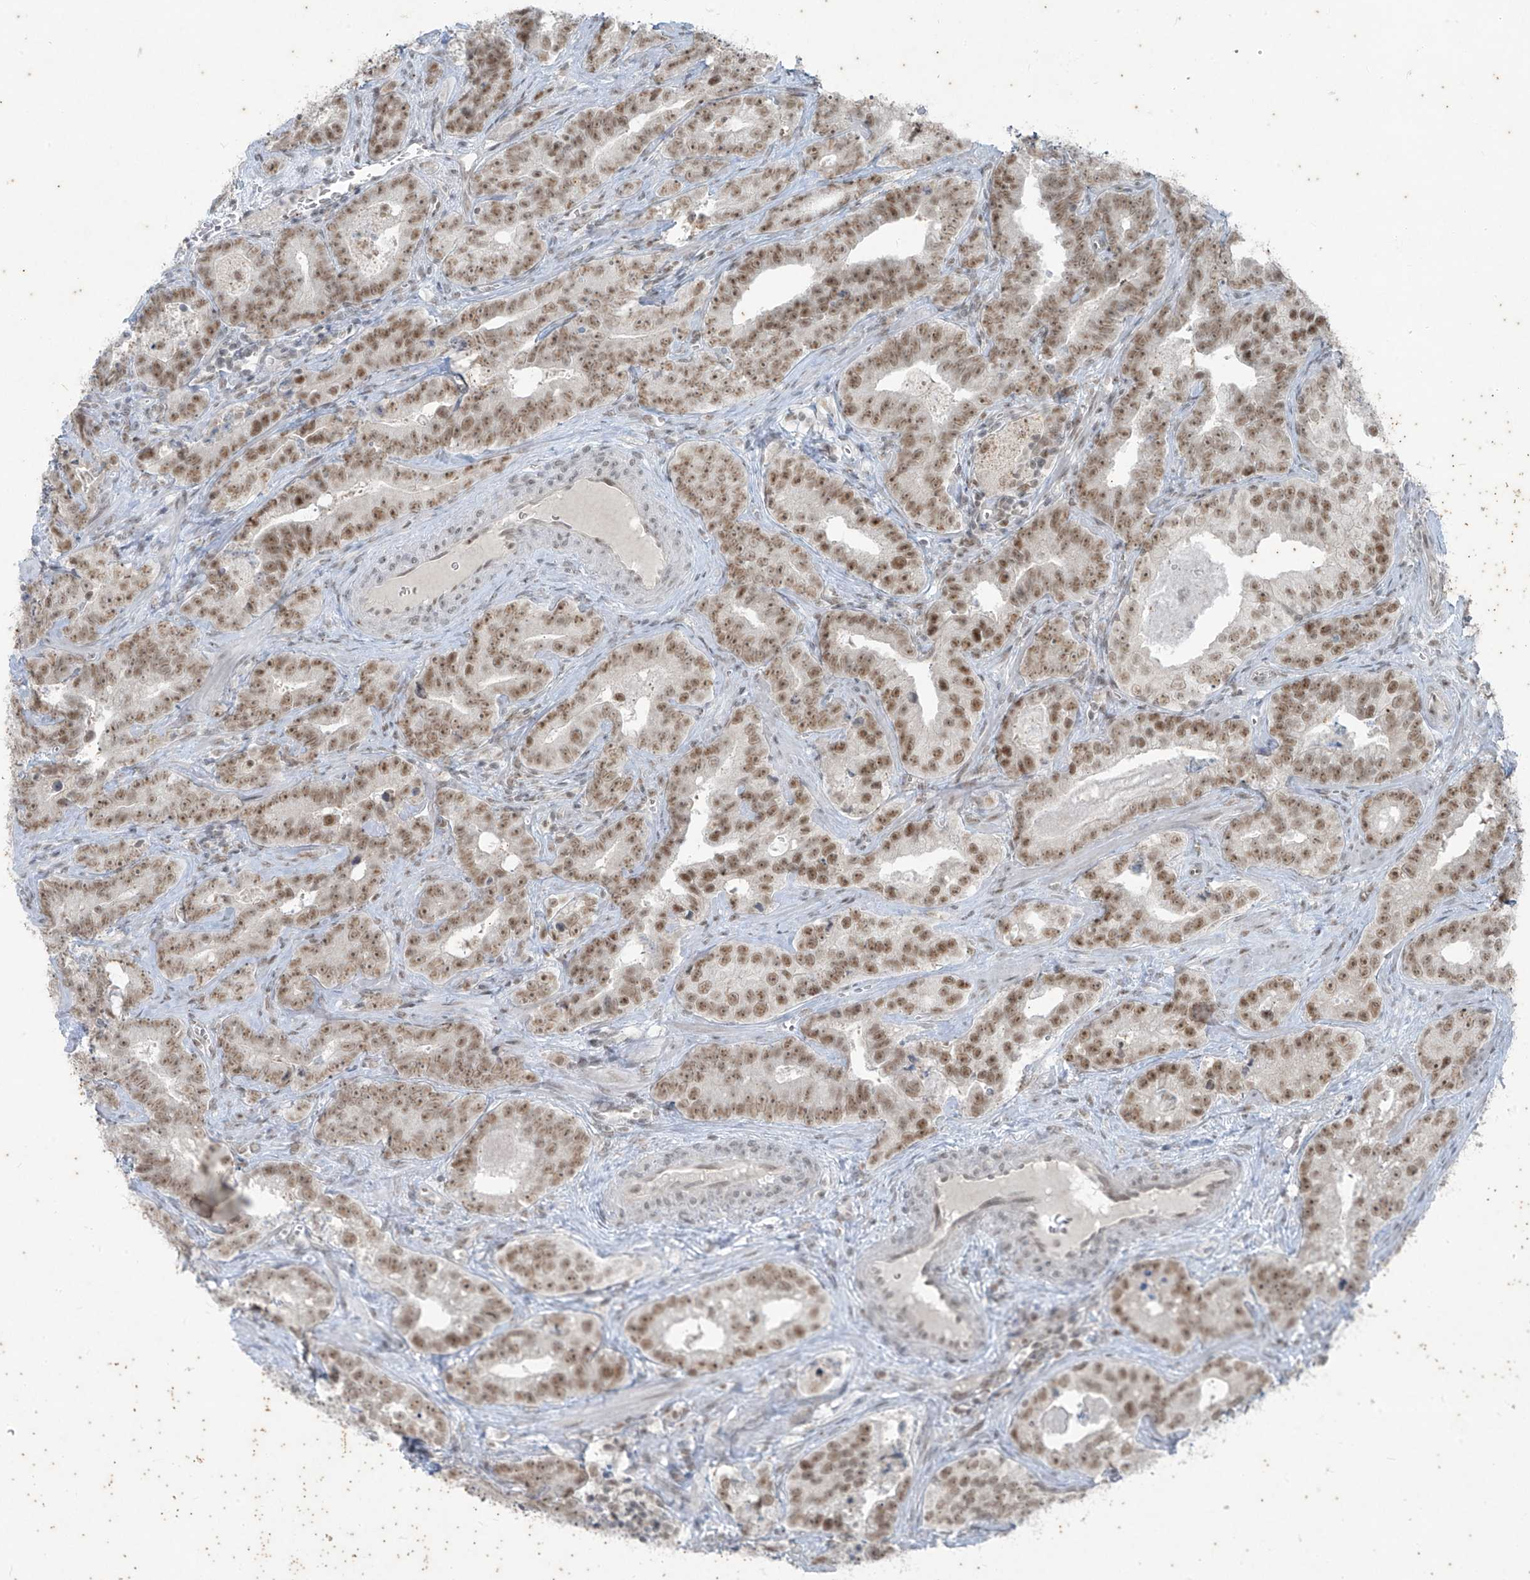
{"staining": {"intensity": "moderate", "quantity": ">75%", "location": "nuclear"}, "tissue": "prostate cancer", "cell_type": "Tumor cells", "image_type": "cancer", "snomed": [{"axis": "morphology", "description": "Adenocarcinoma, High grade"}, {"axis": "topography", "description": "Prostate"}], "caption": "IHC of human prostate cancer demonstrates medium levels of moderate nuclear staining in approximately >75% of tumor cells.", "gene": "ZNF354B", "patient": {"sex": "male", "age": 62}}